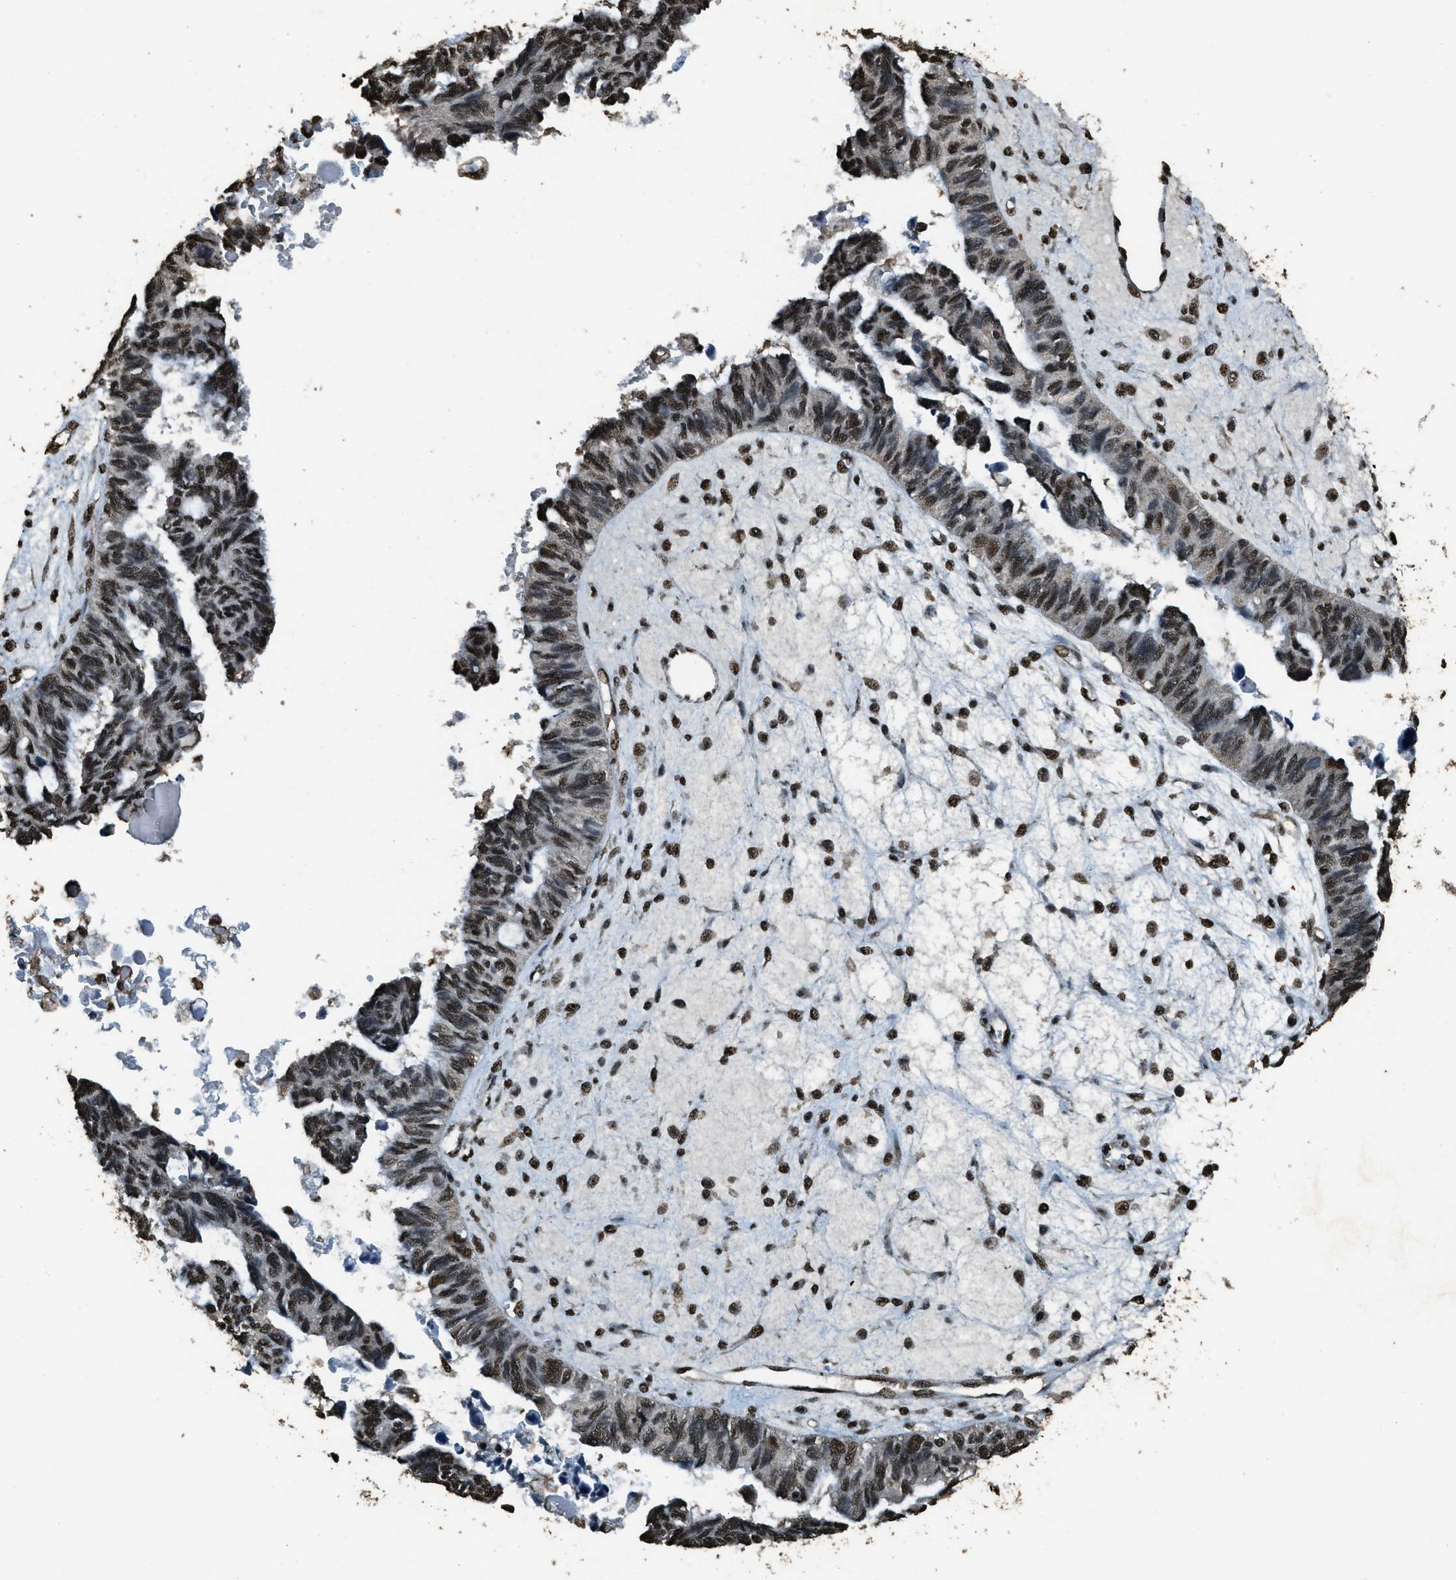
{"staining": {"intensity": "moderate", "quantity": ">75%", "location": "nuclear"}, "tissue": "ovarian cancer", "cell_type": "Tumor cells", "image_type": "cancer", "snomed": [{"axis": "morphology", "description": "Cystadenocarcinoma, serous, NOS"}, {"axis": "topography", "description": "Ovary"}], "caption": "DAB (3,3'-diaminobenzidine) immunohistochemical staining of serous cystadenocarcinoma (ovarian) exhibits moderate nuclear protein expression in approximately >75% of tumor cells. (Brightfield microscopy of DAB IHC at high magnification).", "gene": "MYB", "patient": {"sex": "female", "age": 79}}